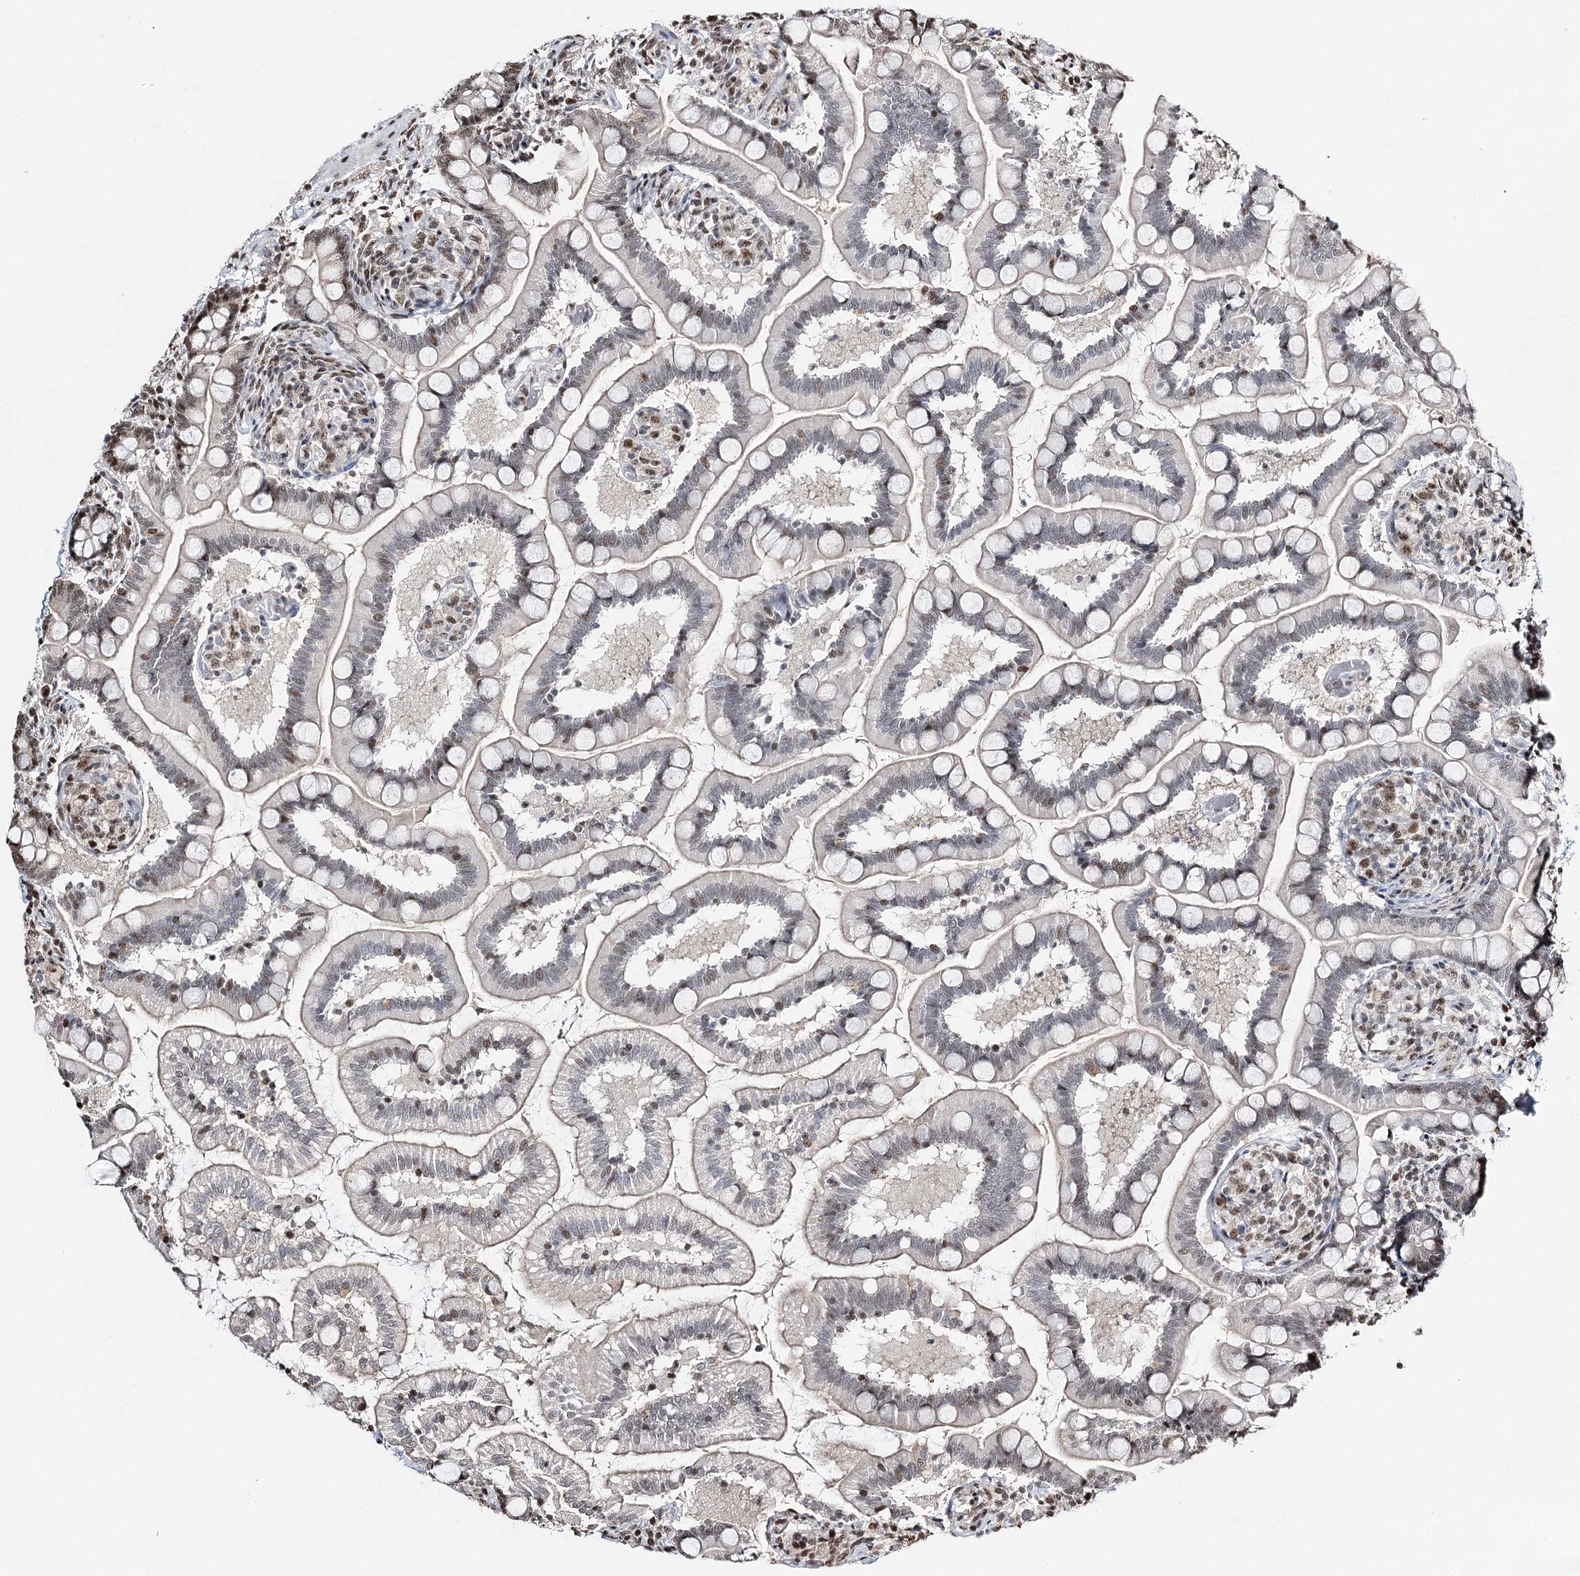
{"staining": {"intensity": "moderate", "quantity": "<25%", "location": "nuclear"}, "tissue": "small intestine", "cell_type": "Glandular cells", "image_type": "normal", "snomed": [{"axis": "morphology", "description": "Normal tissue, NOS"}, {"axis": "topography", "description": "Small intestine"}], "caption": "A micrograph of human small intestine stained for a protein displays moderate nuclear brown staining in glandular cells.", "gene": "RPS27A", "patient": {"sex": "female", "age": 64}}